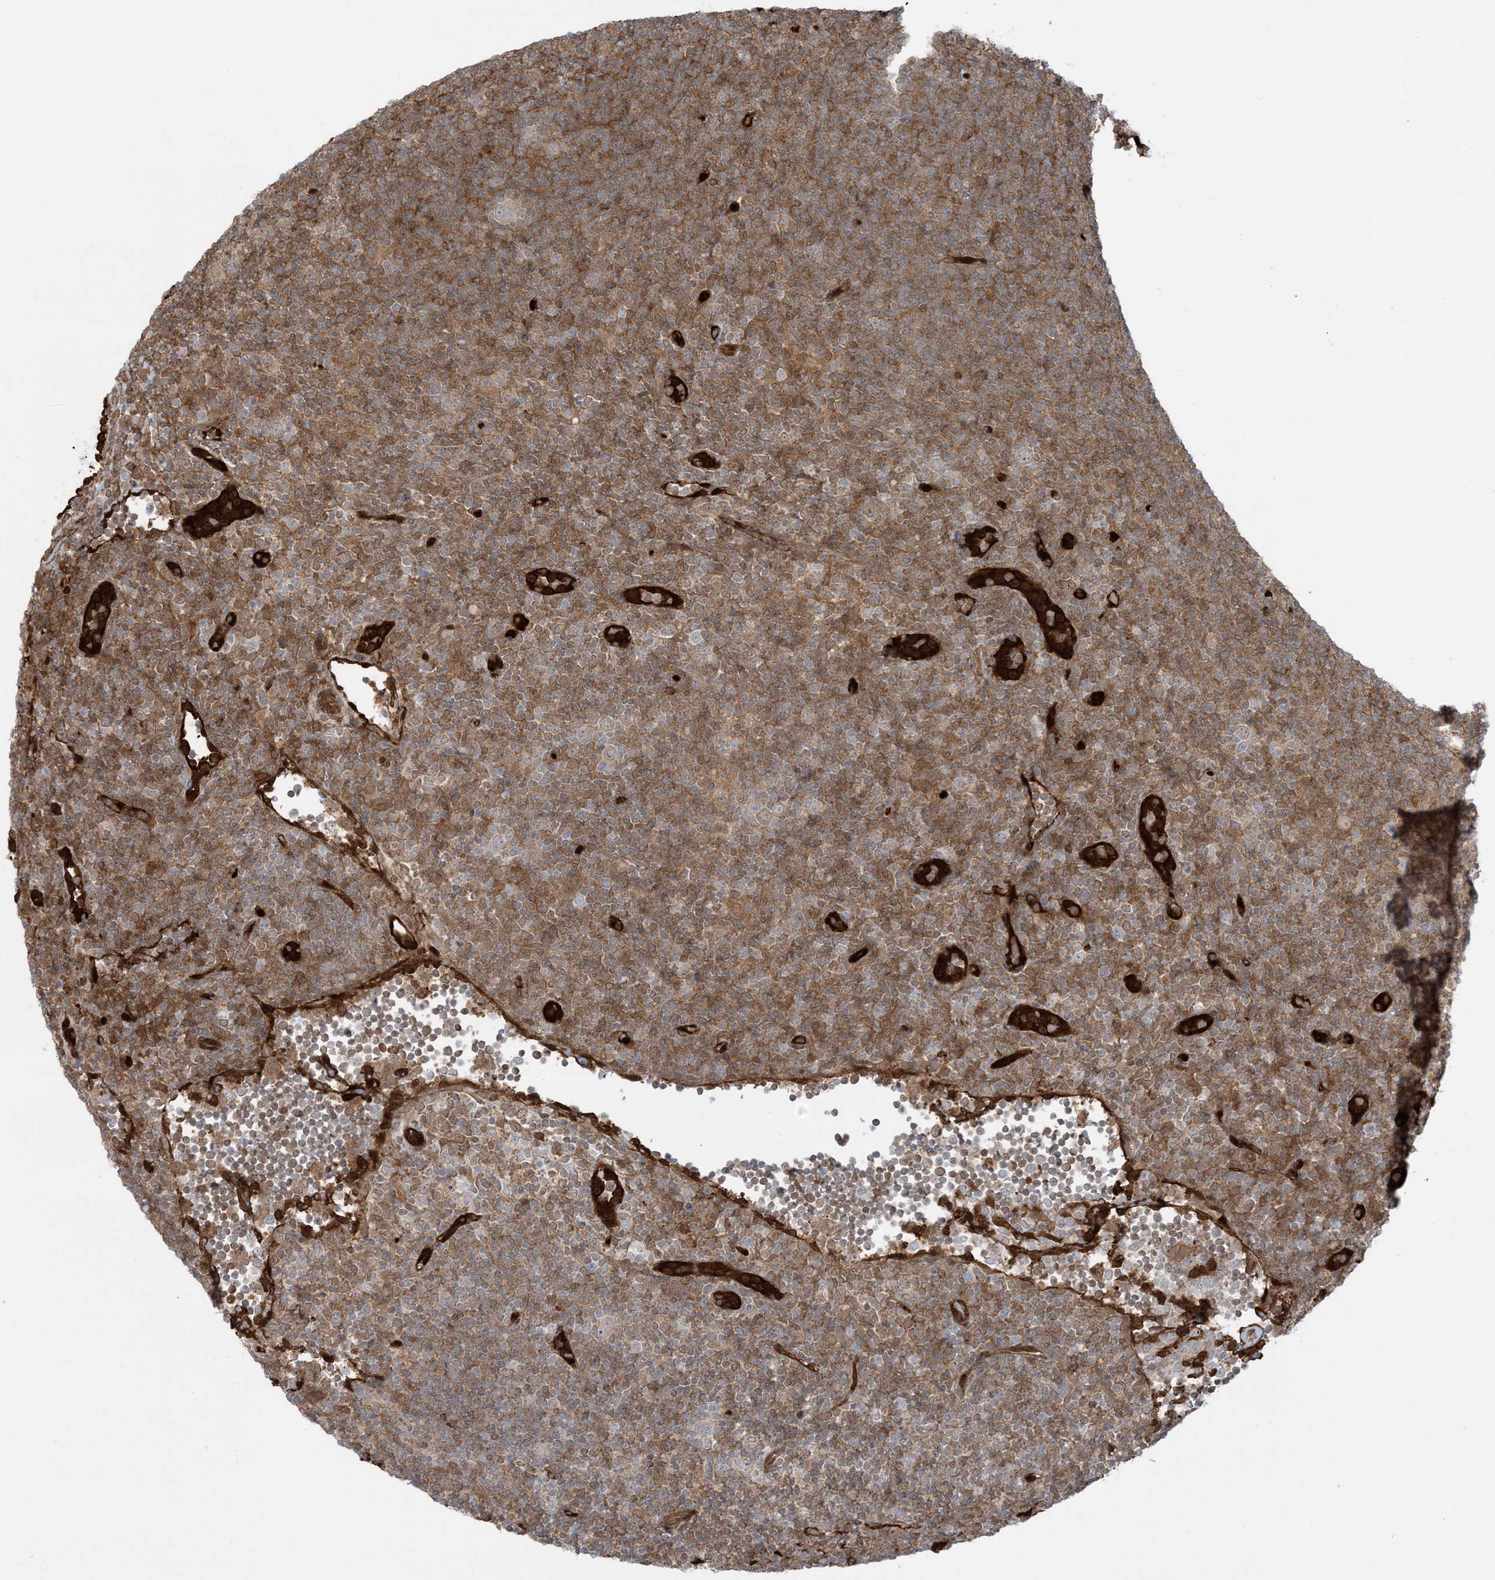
{"staining": {"intensity": "negative", "quantity": "none", "location": "none"}, "tissue": "lymphoma", "cell_type": "Tumor cells", "image_type": "cancer", "snomed": [{"axis": "morphology", "description": "Hodgkin's disease, NOS"}, {"axis": "topography", "description": "Lymph node"}], "caption": "Immunohistochemistry (IHC) of Hodgkin's disease exhibits no positivity in tumor cells.", "gene": "PPM1F", "patient": {"sex": "female", "age": 57}}